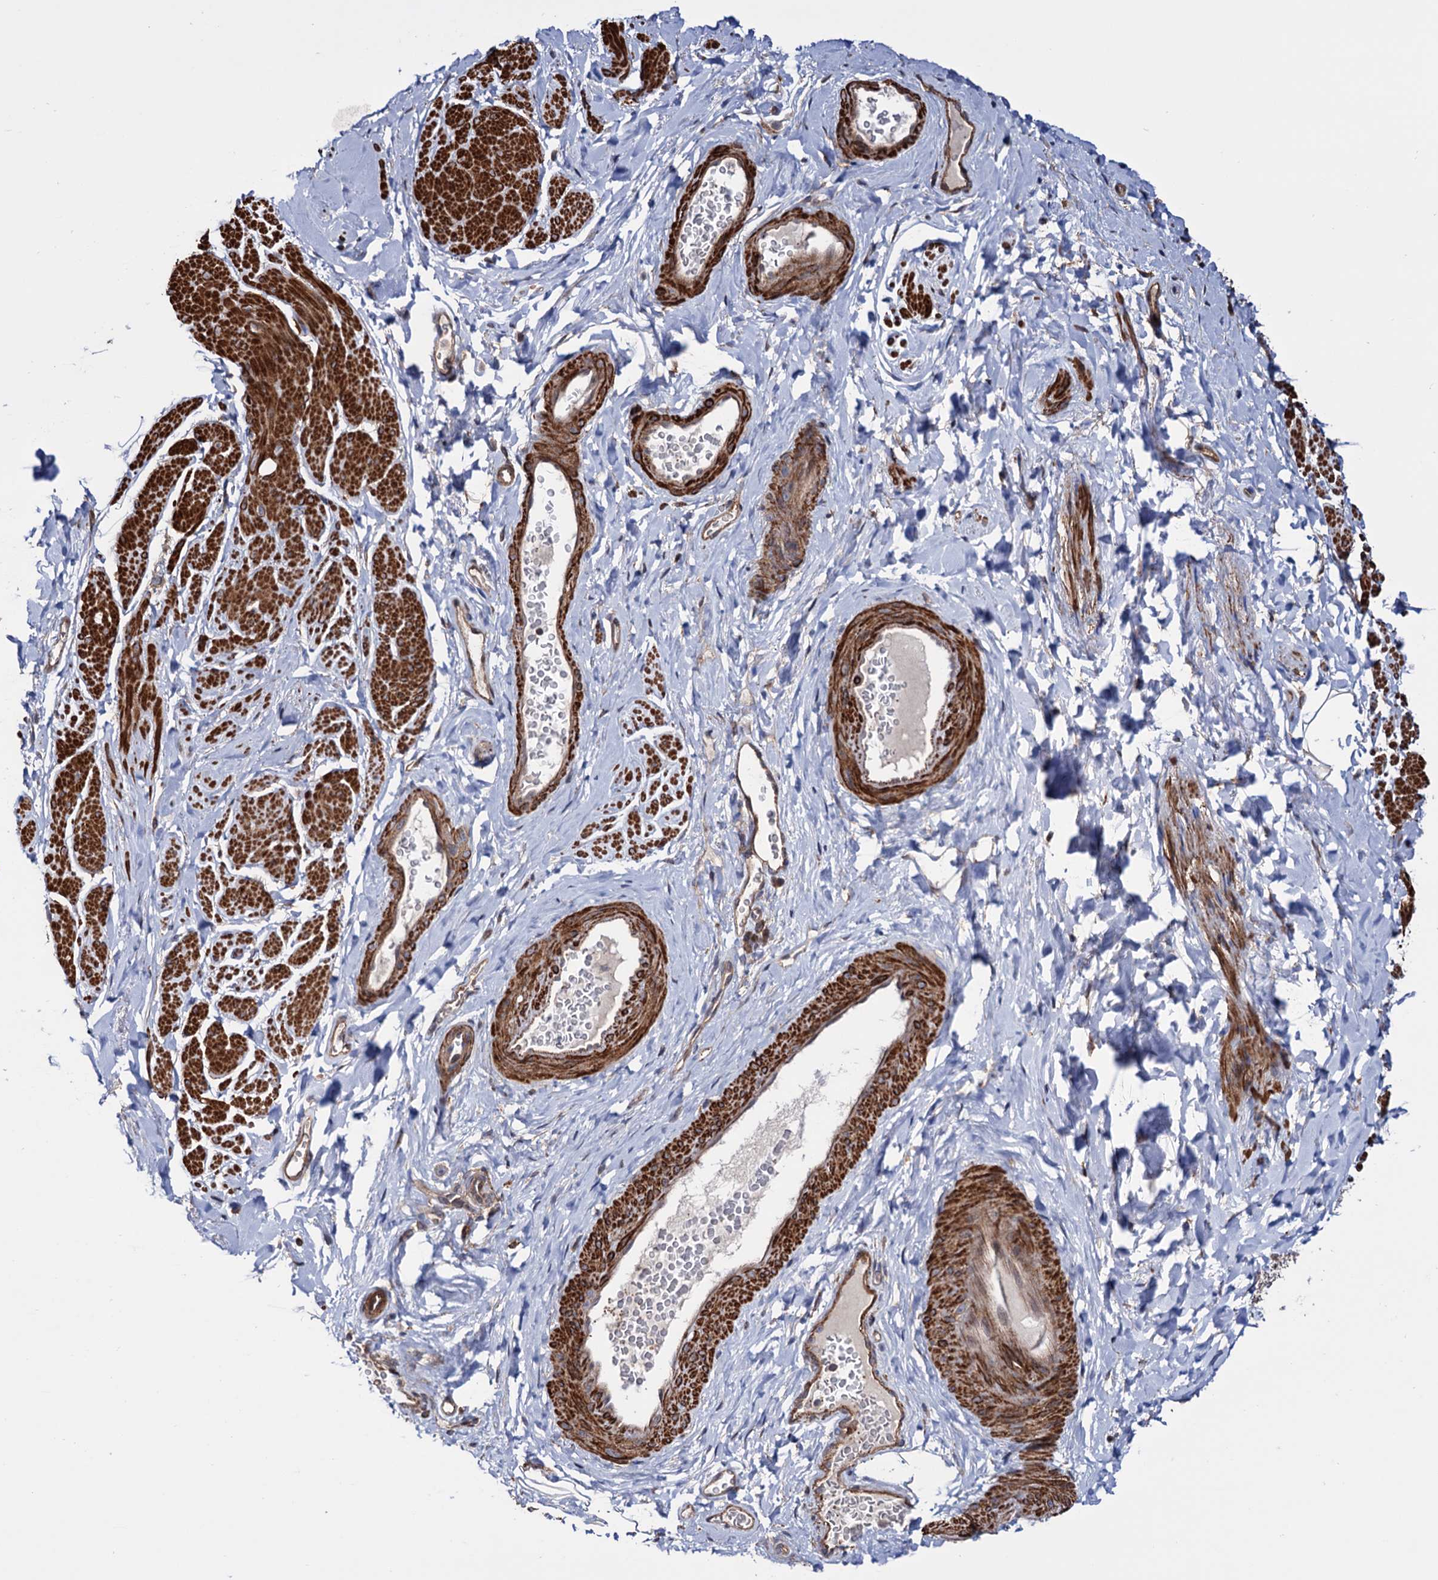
{"staining": {"intensity": "strong", "quantity": ">75%", "location": "cytoplasmic/membranous"}, "tissue": "smooth muscle", "cell_type": "Smooth muscle cells", "image_type": "normal", "snomed": [{"axis": "morphology", "description": "Normal tissue, NOS"}, {"axis": "topography", "description": "Smooth muscle"}, {"axis": "topography", "description": "Peripheral nerve tissue"}], "caption": "Smooth muscle was stained to show a protein in brown. There is high levels of strong cytoplasmic/membranous expression in about >75% of smooth muscle cells. The protein of interest is shown in brown color, while the nuclei are stained blue.", "gene": "FERMT2", "patient": {"sex": "male", "age": 69}}